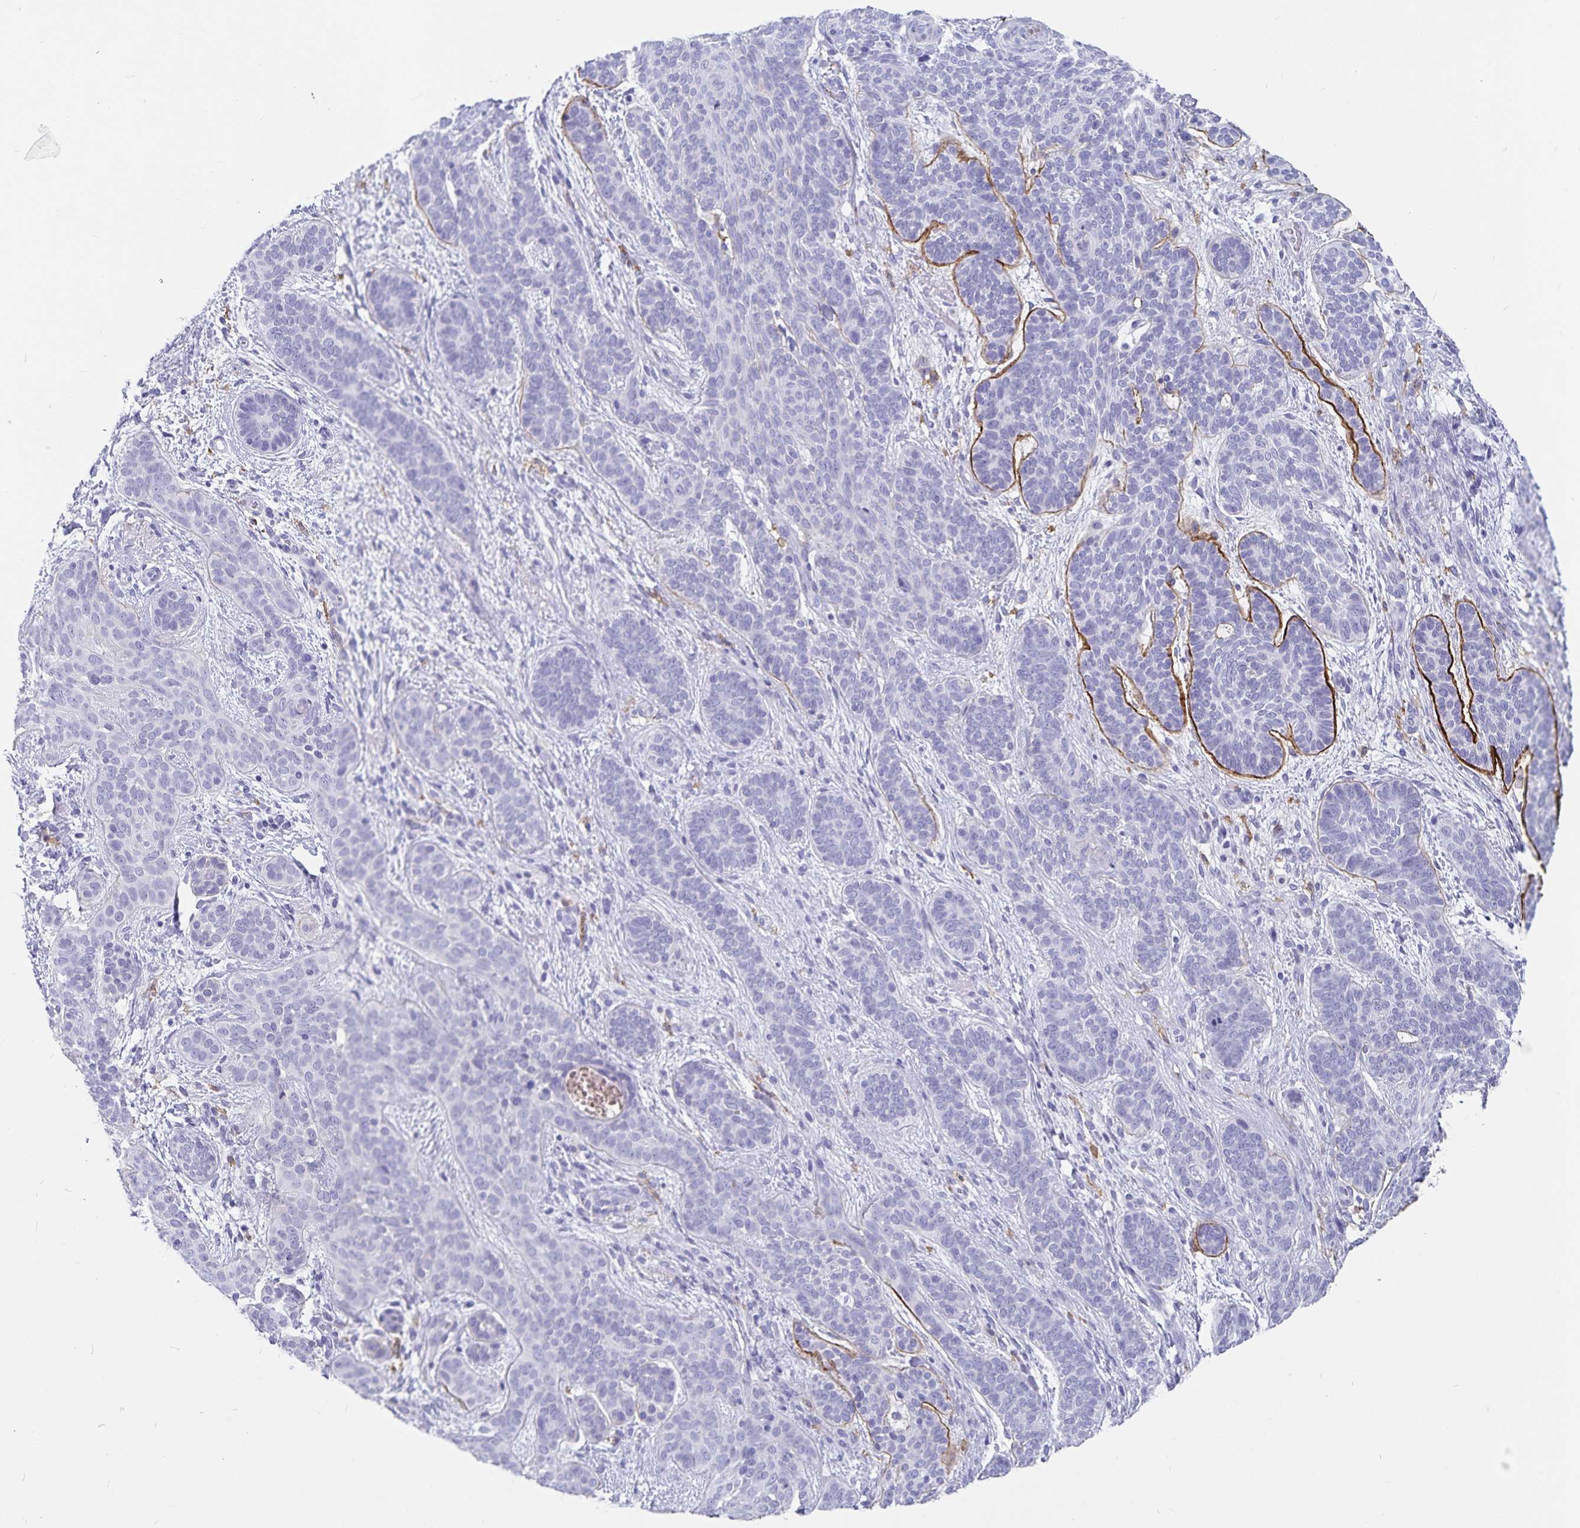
{"staining": {"intensity": "negative", "quantity": "none", "location": "none"}, "tissue": "skin cancer", "cell_type": "Tumor cells", "image_type": "cancer", "snomed": [{"axis": "morphology", "description": "Basal cell carcinoma"}, {"axis": "topography", "description": "Skin"}], "caption": "Protein analysis of basal cell carcinoma (skin) reveals no significant positivity in tumor cells. (Brightfield microscopy of DAB immunohistochemistry (IHC) at high magnification).", "gene": "PLAC1", "patient": {"sex": "female", "age": 82}}